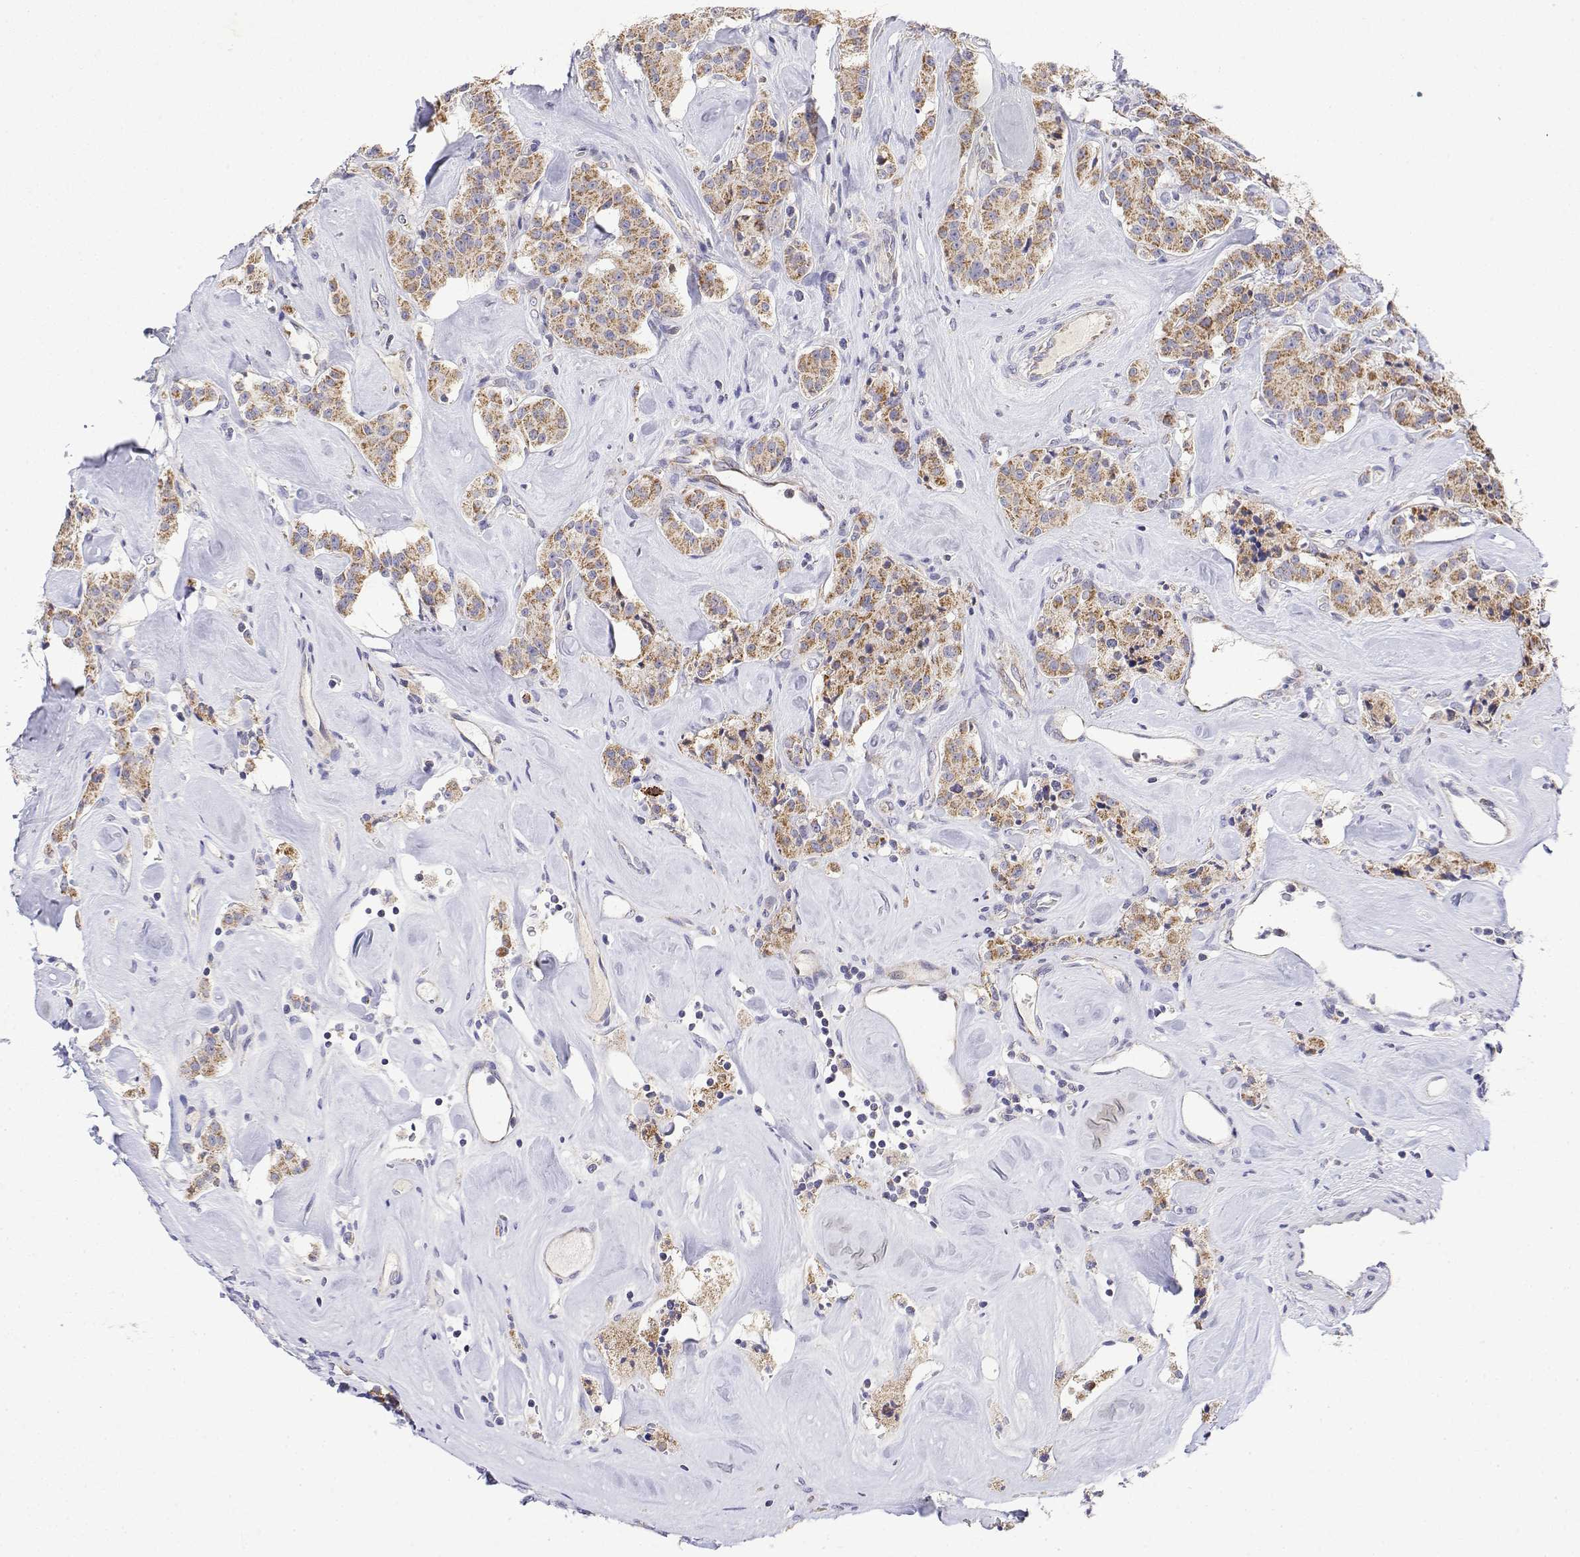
{"staining": {"intensity": "moderate", "quantity": ">75%", "location": "cytoplasmic/membranous"}, "tissue": "carcinoid", "cell_type": "Tumor cells", "image_type": "cancer", "snomed": [{"axis": "morphology", "description": "Carcinoid, malignant, NOS"}, {"axis": "topography", "description": "Pancreas"}], "caption": "Malignant carcinoid tissue demonstrates moderate cytoplasmic/membranous expression in approximately >75% of tumor cells, visualized by immunohistochemistry.", "gene": "GADD45GIP1", "patient": {"sex": "male", "age": 41}}